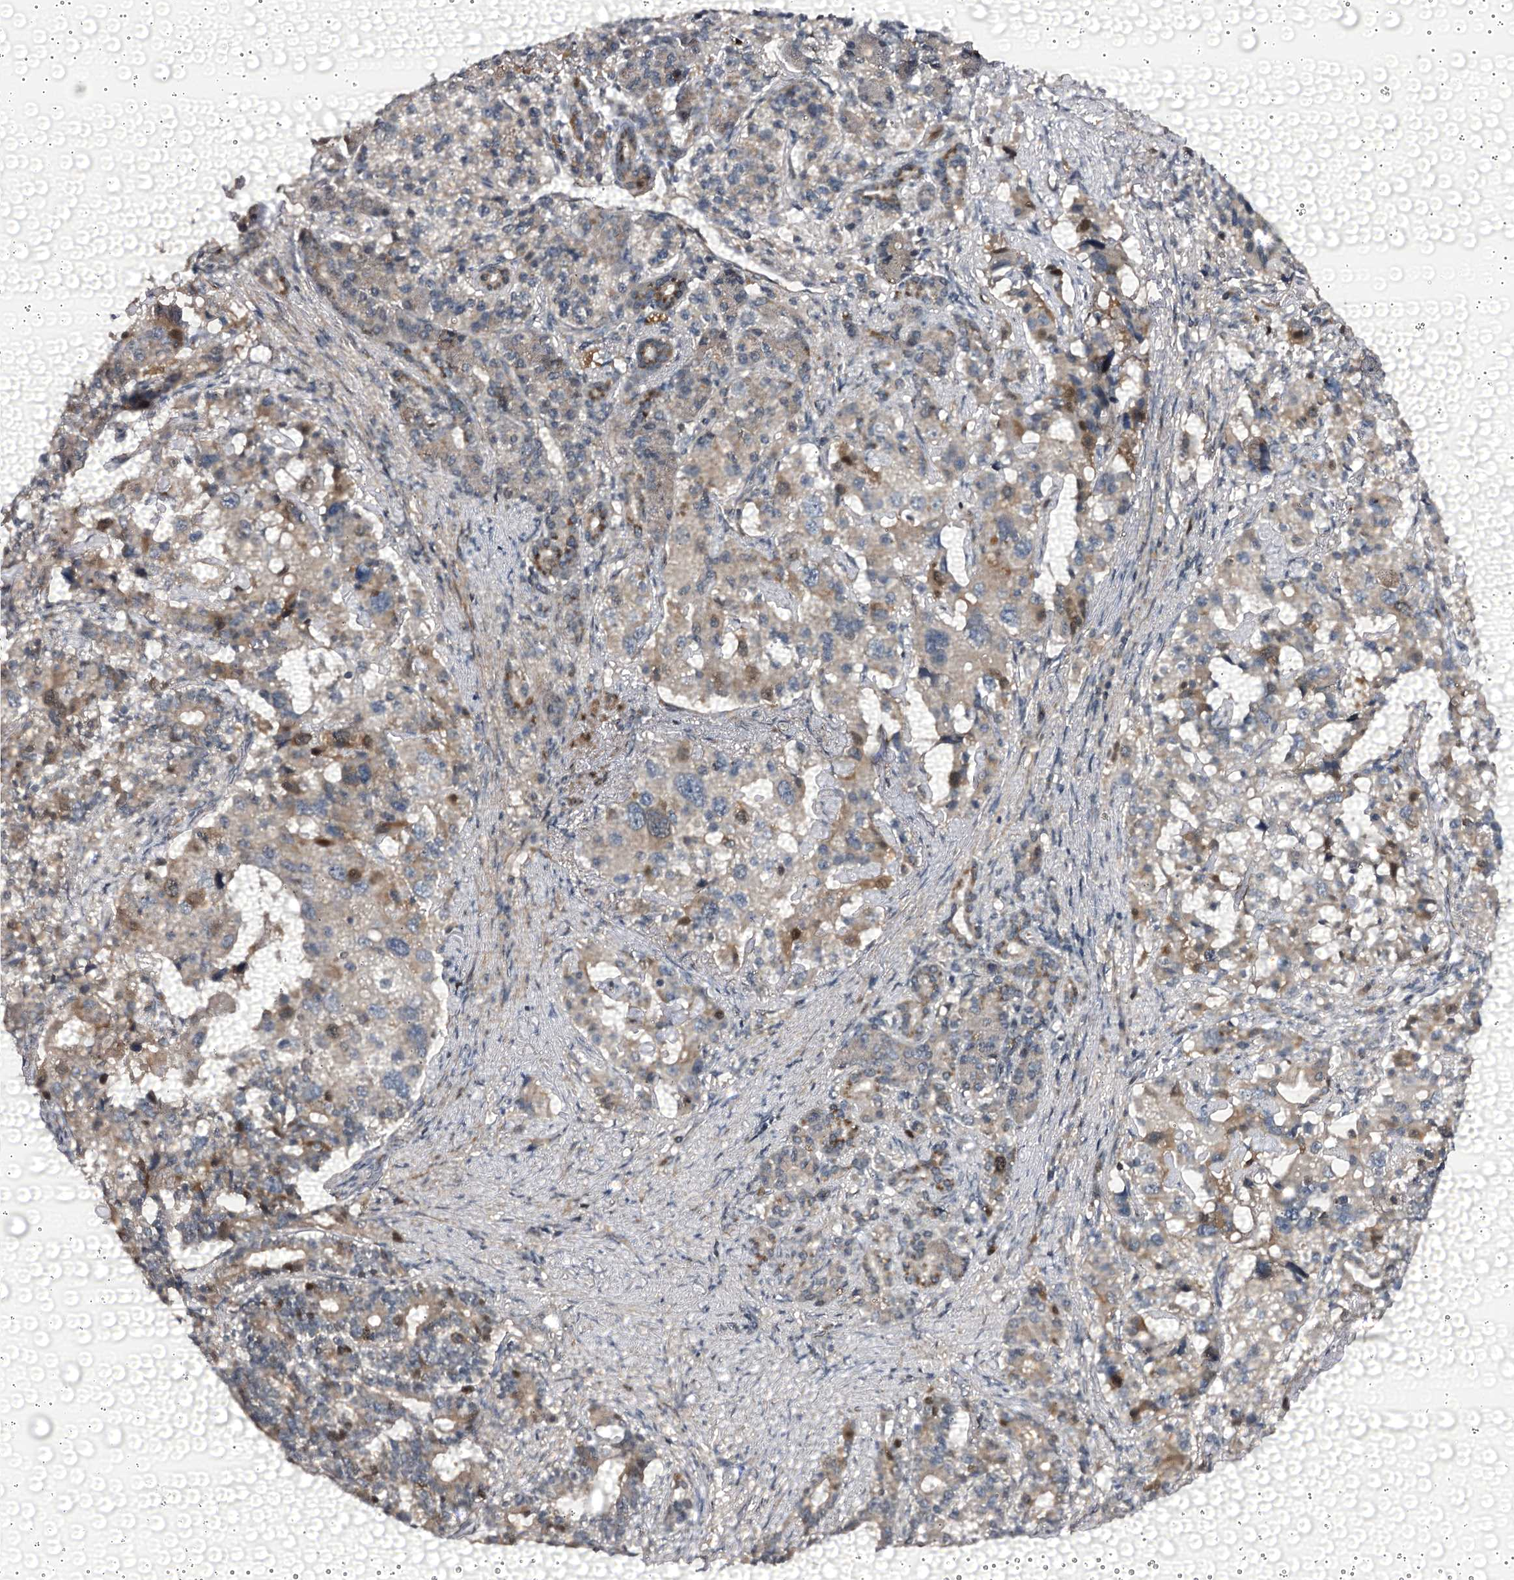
{"staining": {"intensity": "moderate", "quantity": "<25%", "location": "cytoplasmic/membranous"}, "tissue": "pancreatic cancer", "cell_type": "Tumor cells", "image_type": "cancer", "snomed": [{"axis": "morphology", "description": "Adenocarcinoma, NOS"}, {"axis": "topography", "description": "Pancreas"}], "caption": "This micrograph demonstrates adenocarcinoma (pancreatic) stained with immunohistochemistry to label a protein in brown. The cytoplasmic/membranous of tumor cells show moderate positivity for the protein. Nuclei are counter-stained blue.", "gene": "NCAPD2", "patient": {"sex": "female", "age": 74}}